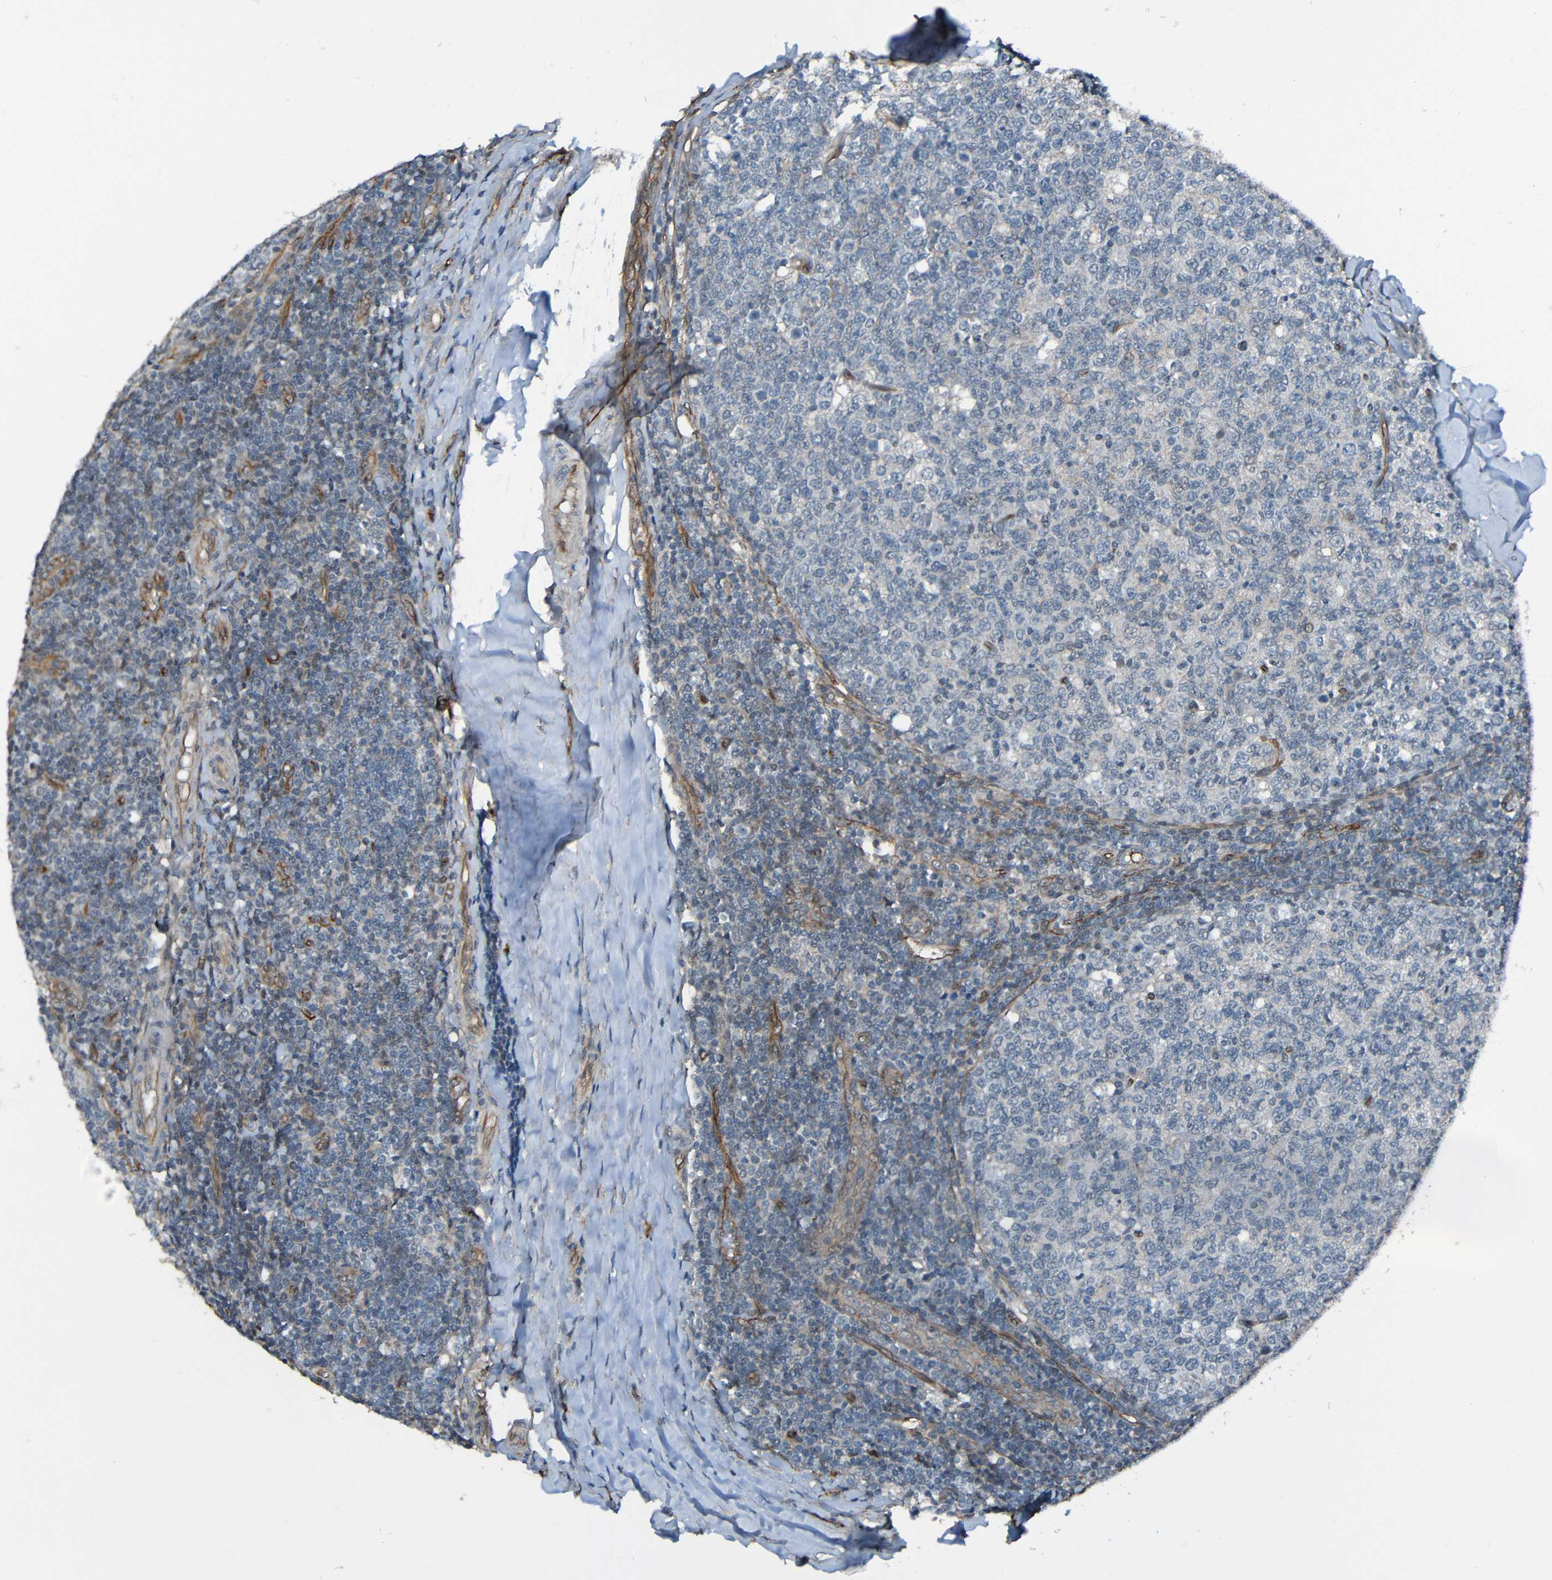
{"staining": {"intensity": "negative", "quantity": "none", "location": "none"}, "tissue": "tonsil", "cell_type": "Germinal center cells", "image_type": "normal", "snomed": [{"axis": "morphology", "description": "Normal tissue, NOS"}, {"axis": "topography", "description": "Tonsil"}], "caption": "An immunohistochemistry (IHC) image of normal tonsil is shown. There is no staining in germinal center cells of tonsil.", "gene": "LGR5", "patient": {"sex": "female", "age": 19}}